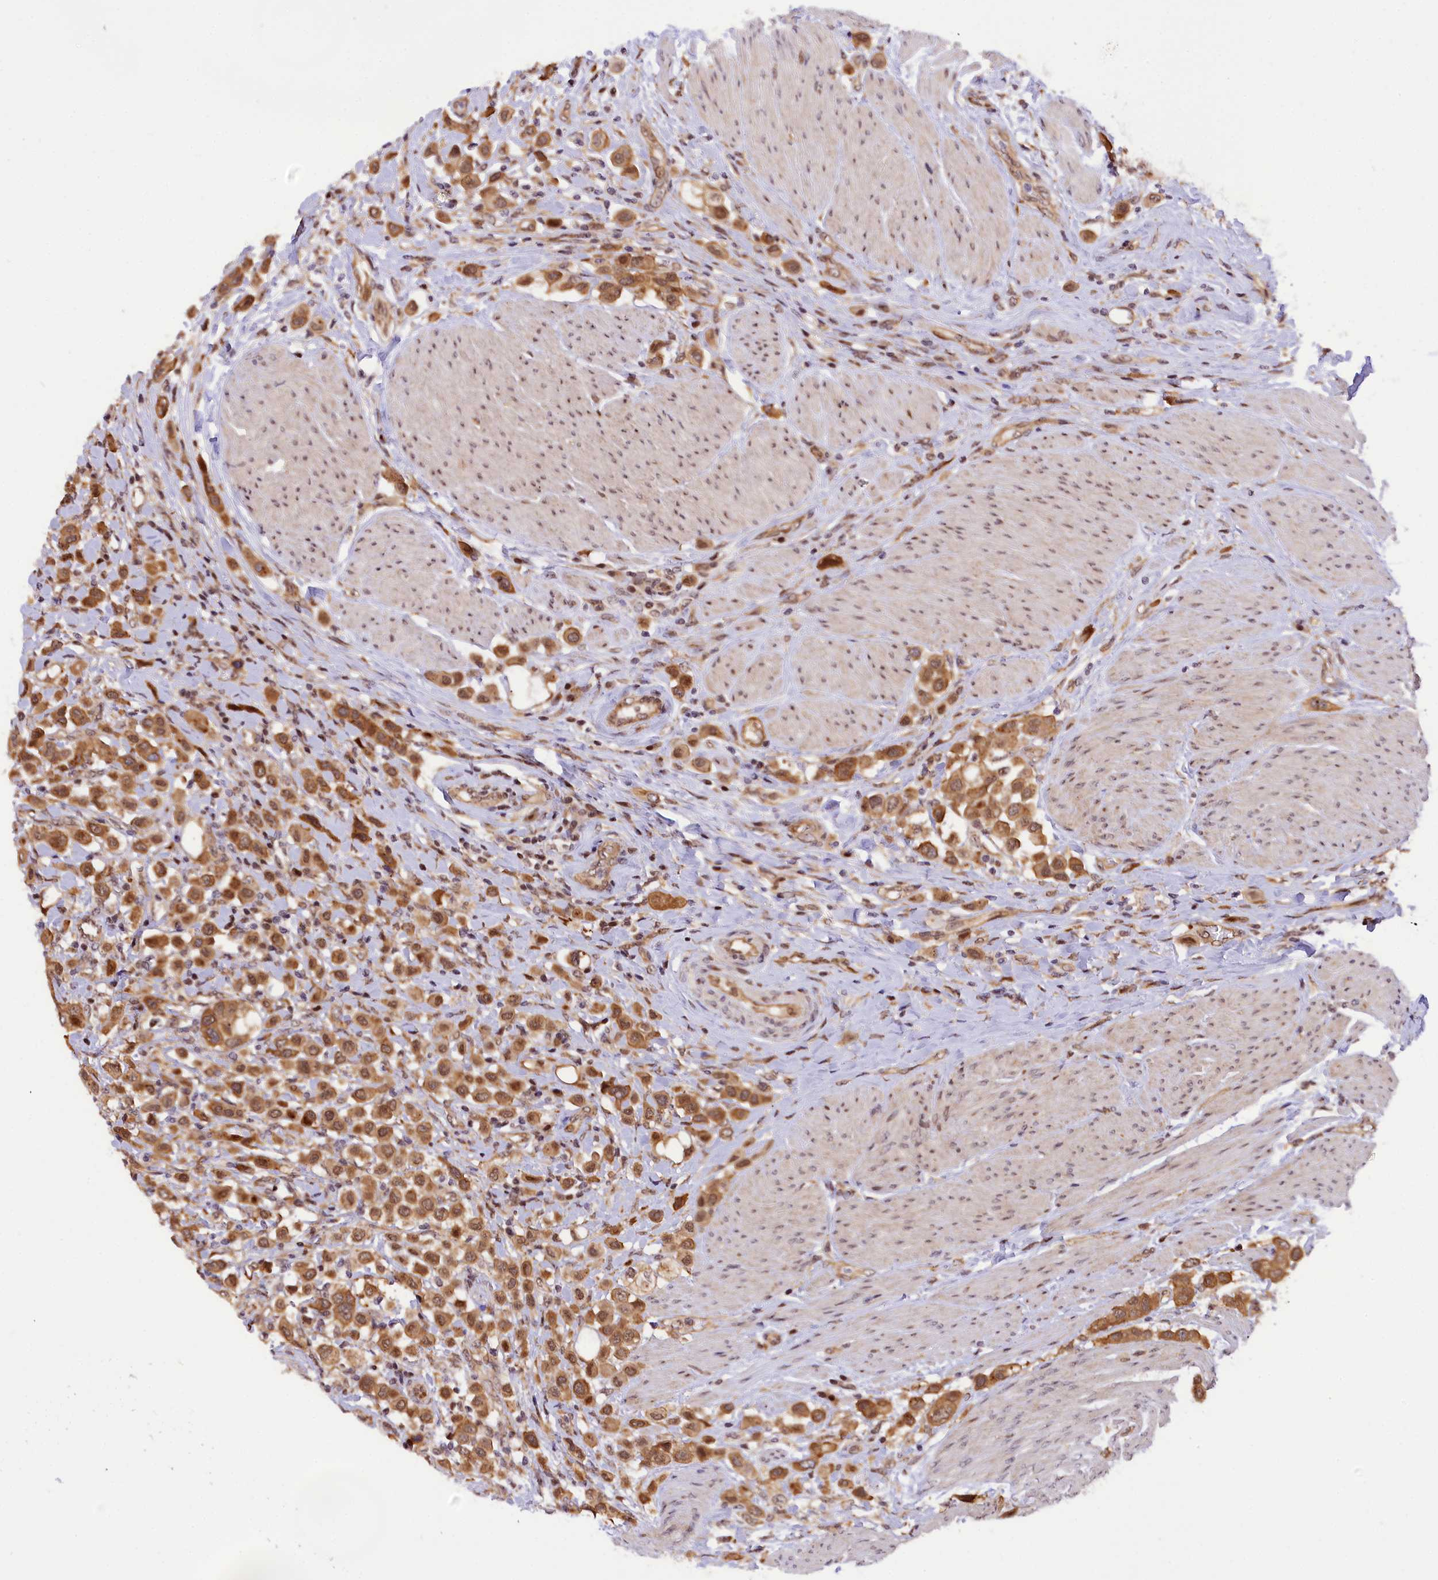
{"staining": {"intensity": "moderate", "quantity": ">75%", "location": "cytoplasmic/membranous,nuclear"}, "tissue": "urothelial cancer", "cell_type": "Tumor cells", "image_type": "cancer", "snomed": [{"axis": "morphology", "description": "Urothelial carcinoma, High grade"}, {"axis": "topography", "description": "Urinary bladder"}], "caption": "An immunohistochemistry (IHC) image of tumor tissue is shown. Protein staining in brown highlights moderate cytoplasmic/membranous and nuclear positivity in urothelial cancer within tumor cells. (DAB IHC, brown staining for protein, blue staining for nuclei).", "gene": "SAMD4A", "patient": {"sex": "male", "age": 50}}